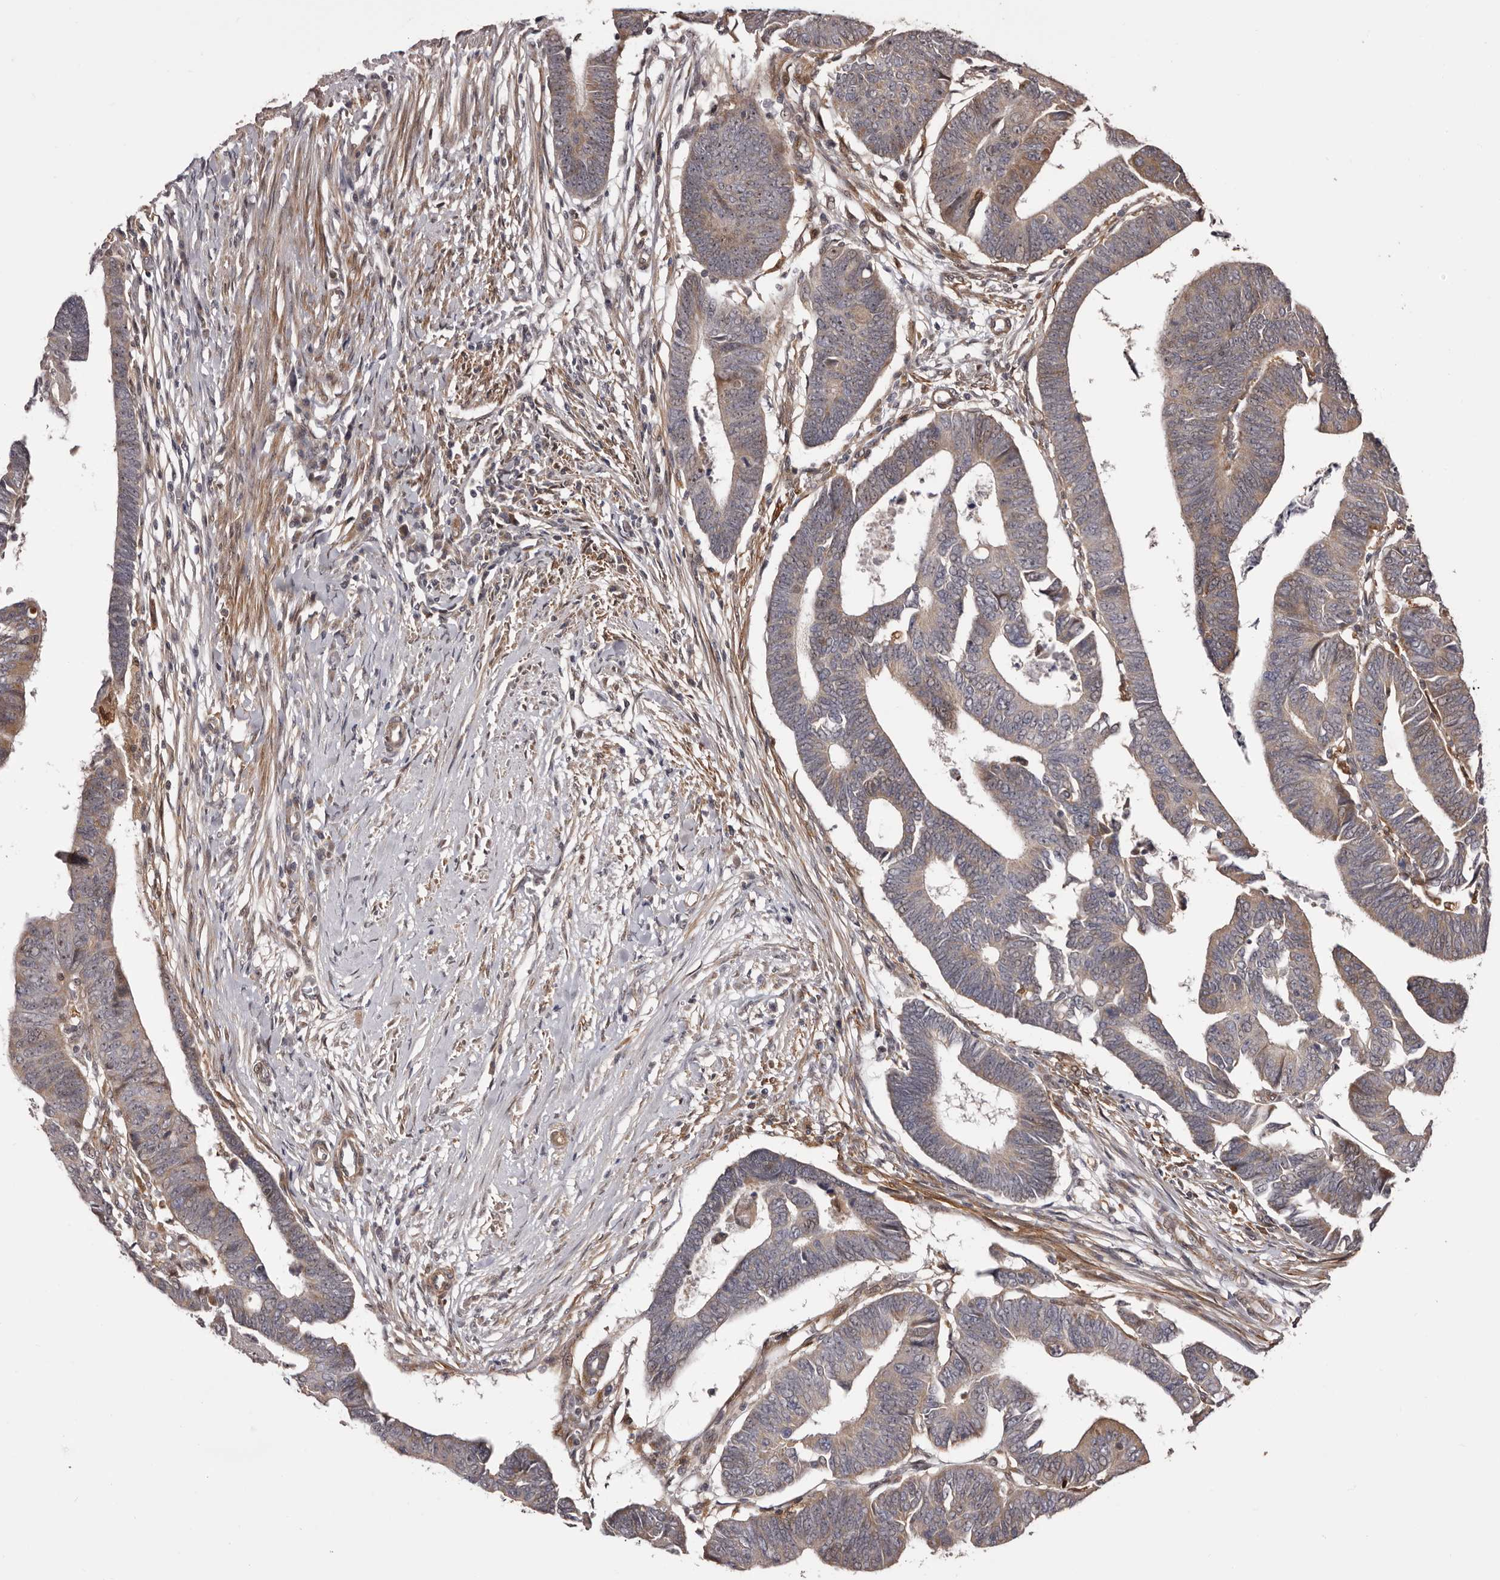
{"staining": {"intensity": "weak", "quantity": "25%-75%", "location": "cytoplasmic/membranous"}, "tissue": "colorectal cancer", "cell_type": "Tumor cells", "image_type": "cancer", "snomed": [{"axis": "morphology", "description": "Adenocarcinoma, NOS"}, {"axis": "topography", "description": "Rectum"}], "caption": "Tumor cells exhibit weak cytoplasmic/membranous positivity in approximately 25%-75% of cells in colorectal cancer (adenocarcinoma). (Stains: DAB in brown, nuclei in blue, Microscopy: brightfield microscopy at high magnification).", "gene": "ZCCHC7", "patient": {"sex": "female", "age": 65}}